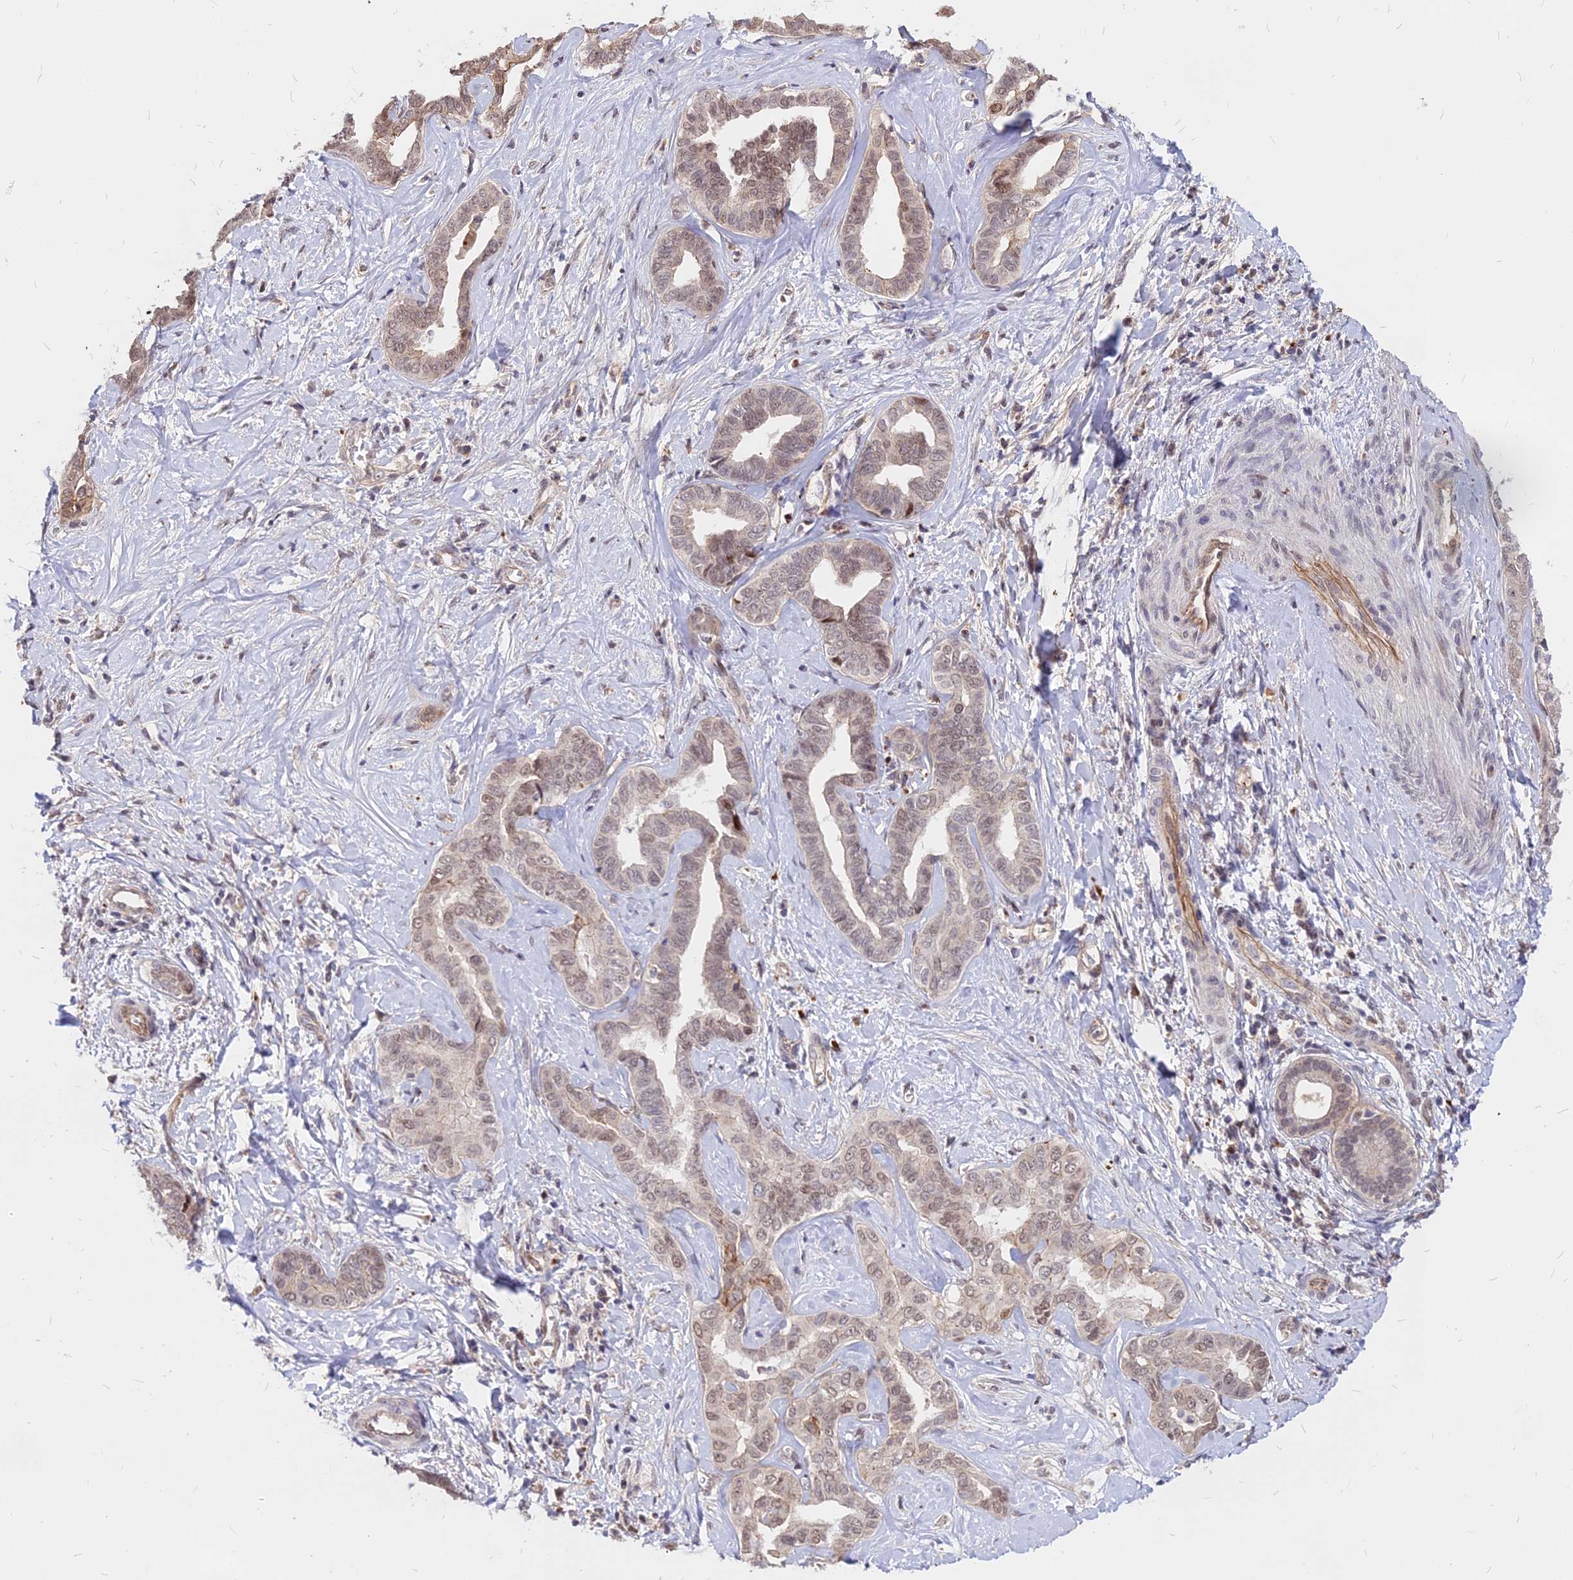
{"staining": {"intensity": "weak", "quantity": ">75%", "location": "nuclear"}, "tissue": "liver cancer", "cell_type": "Tumor cells", "image_type": "cancer", "snomed": [{"axis": "morphology", "description": "Cholangiocarcinoma"}, {"axis": "topography", "description": "Liver"}], "caption": "IHC photomicrograph of human cholangiocarcinoma (liver) stained for a protein (brown), which reveals low levels of weak nuclear positivity in about >75% of tumor cells.", "gene": "C11orf68", "patient": {"sex": "female", "age": 77}}